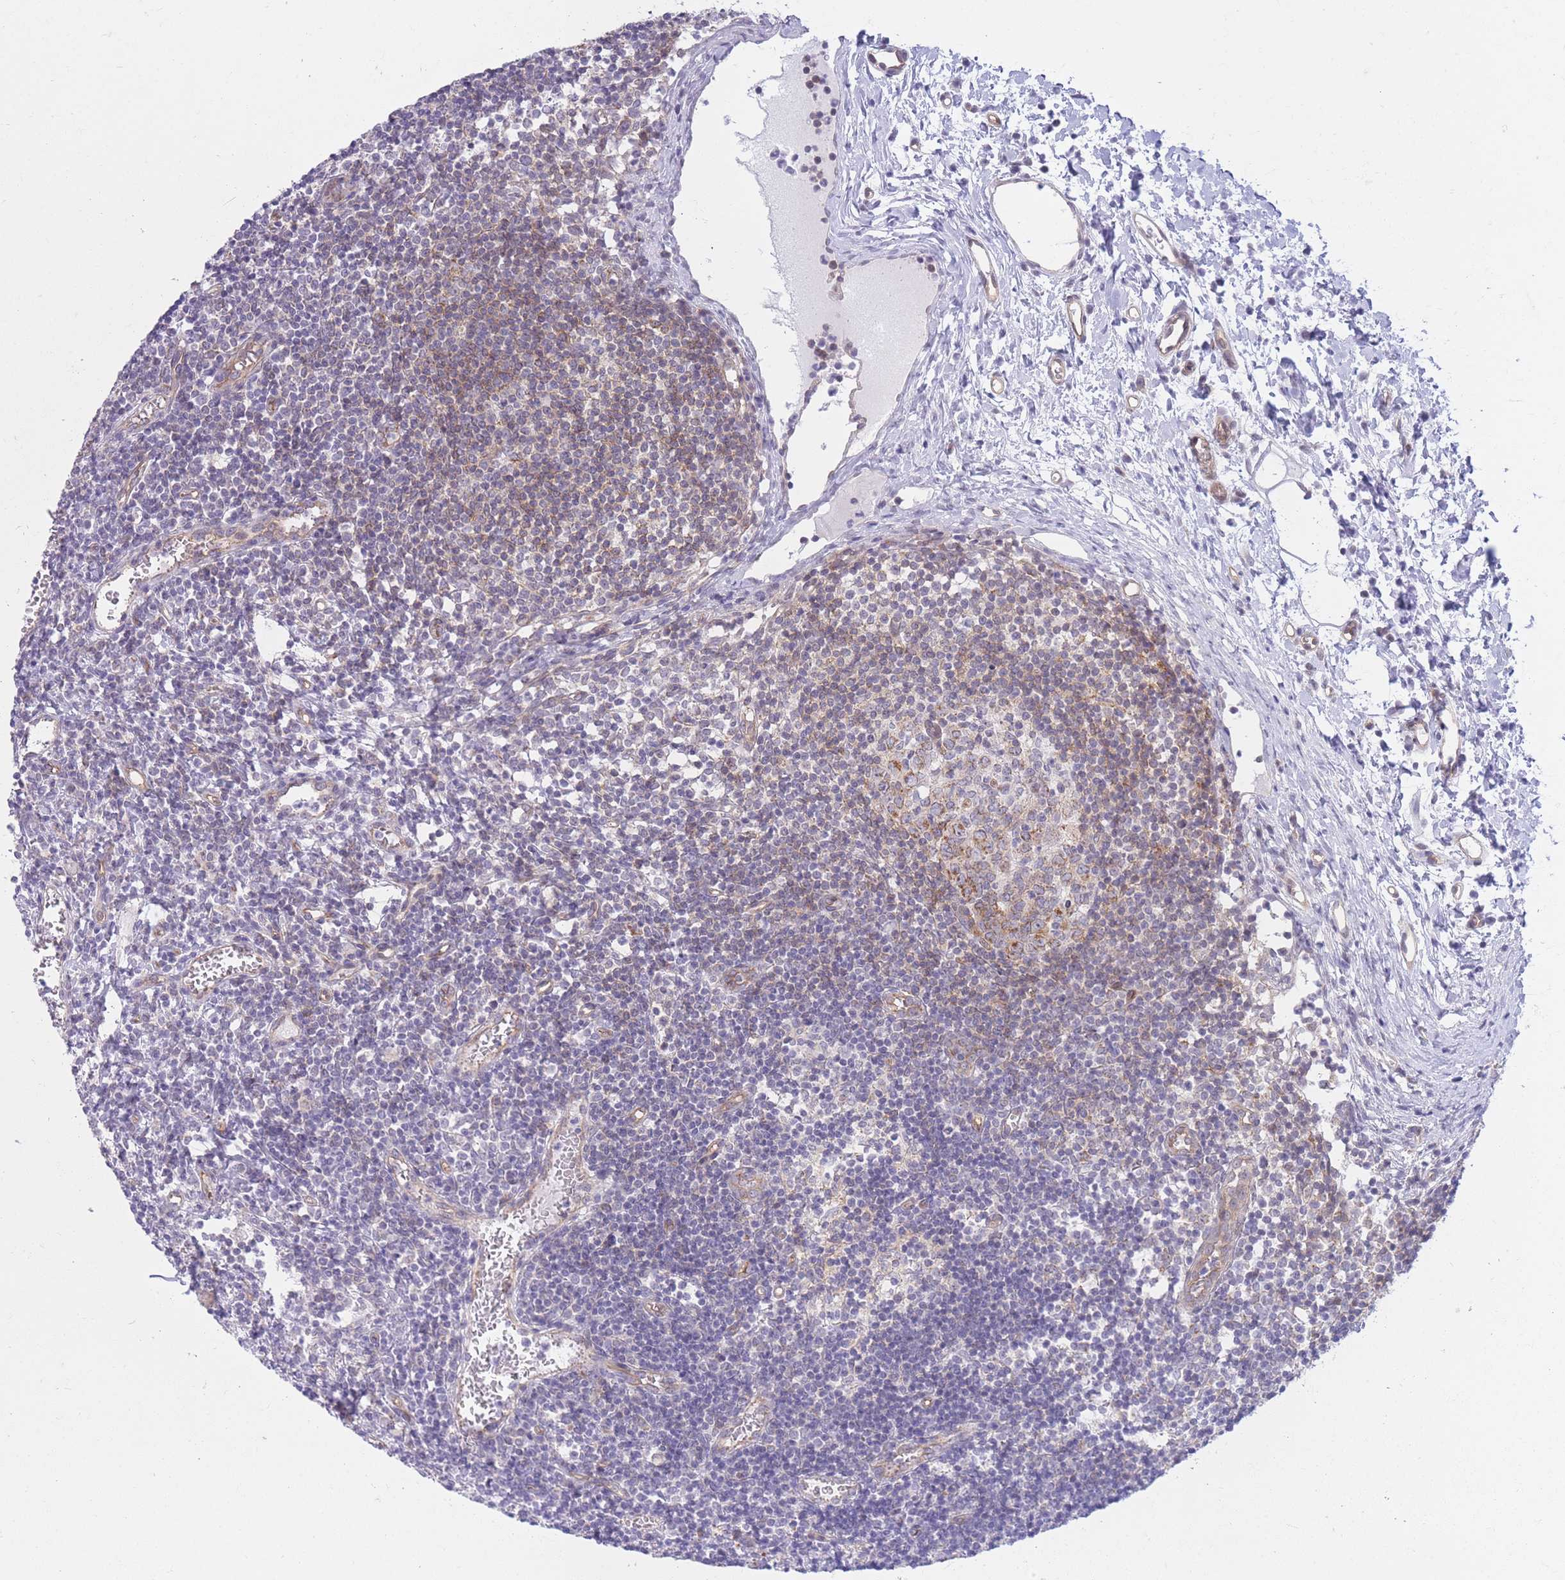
{"staining": {"intensity": "moderate", "quantity": "<25%", "location": "cytoplasmic/membranous"}, "tissue": "lymph node", "cell_type": "Germinal center cells", "image_type": "normal", "snomed": [{"axis": "morphology", "description": "Normal tissue, NOS"}, {"axis": "topography", "description": "Lymph node"}], "caption": "This histopathology image displays immunohistochemistry (IHC) staining of normal lymph node, with low moderate cytoplasmic/membranous positivity in about <25% of germinal center cells.", "gene": "MRPS31", "patient": {"sex": "female", "age": 37}}